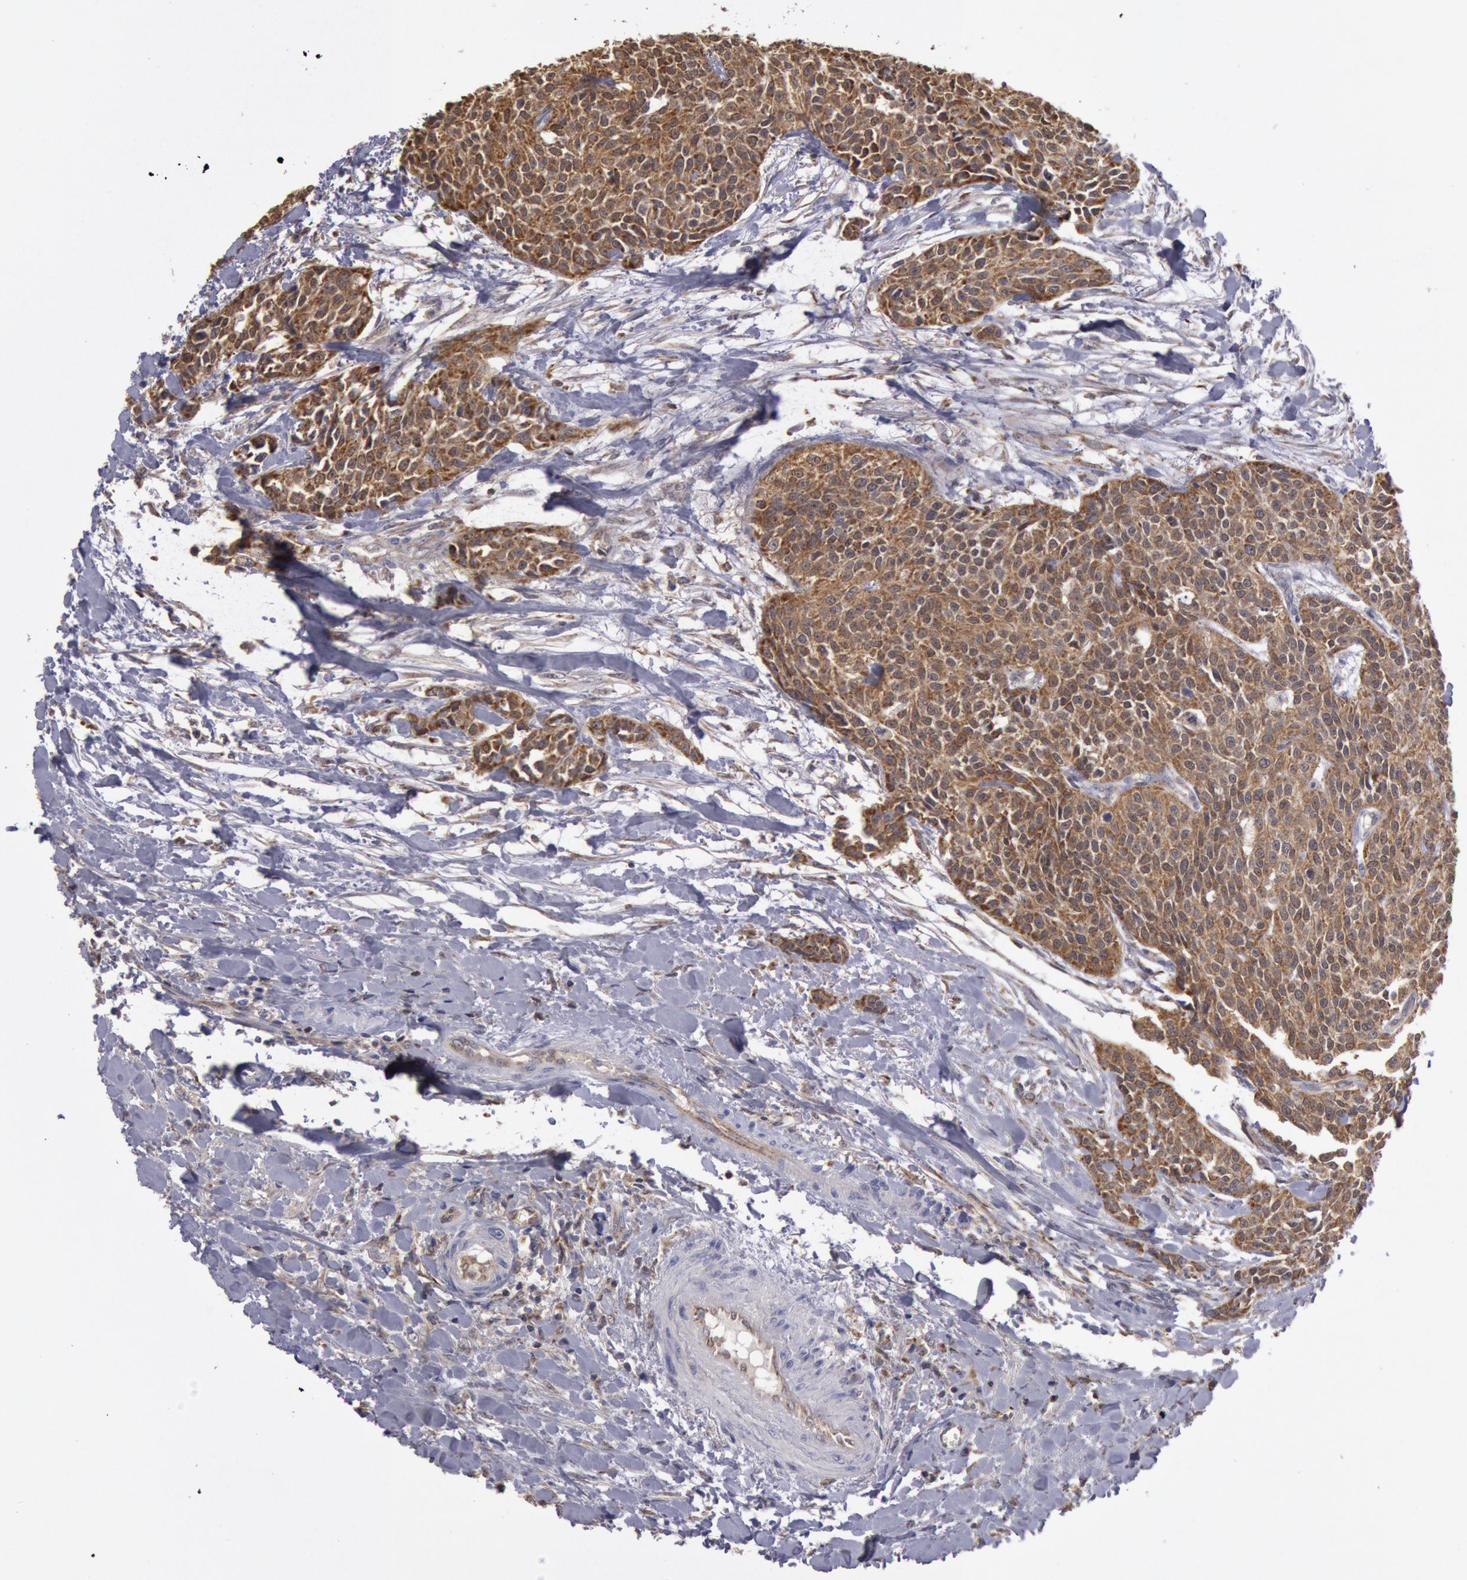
{"staining": {"intensity": "moderate", "quantity": ">75%", "location": "cytoplasmic/membranous"}, "tissue": "urothelial cancer", "cell_type": "Tumor cells", "image_type": "cancer", "snomed": [{"axis": "morphology", "description": "Urothelial carcinoma, High grade"}, {"axis": "topography", "description": "Urinary bladder"}], "caption": "Brown immunohistochemical staining in urothelial carcinoma (high-grade) displays moderate cytoplasmic/membranous expression in approximately >75% of tumor cells.", "gene": "MPST", "patient": {"sex": "male", "age": 56}}